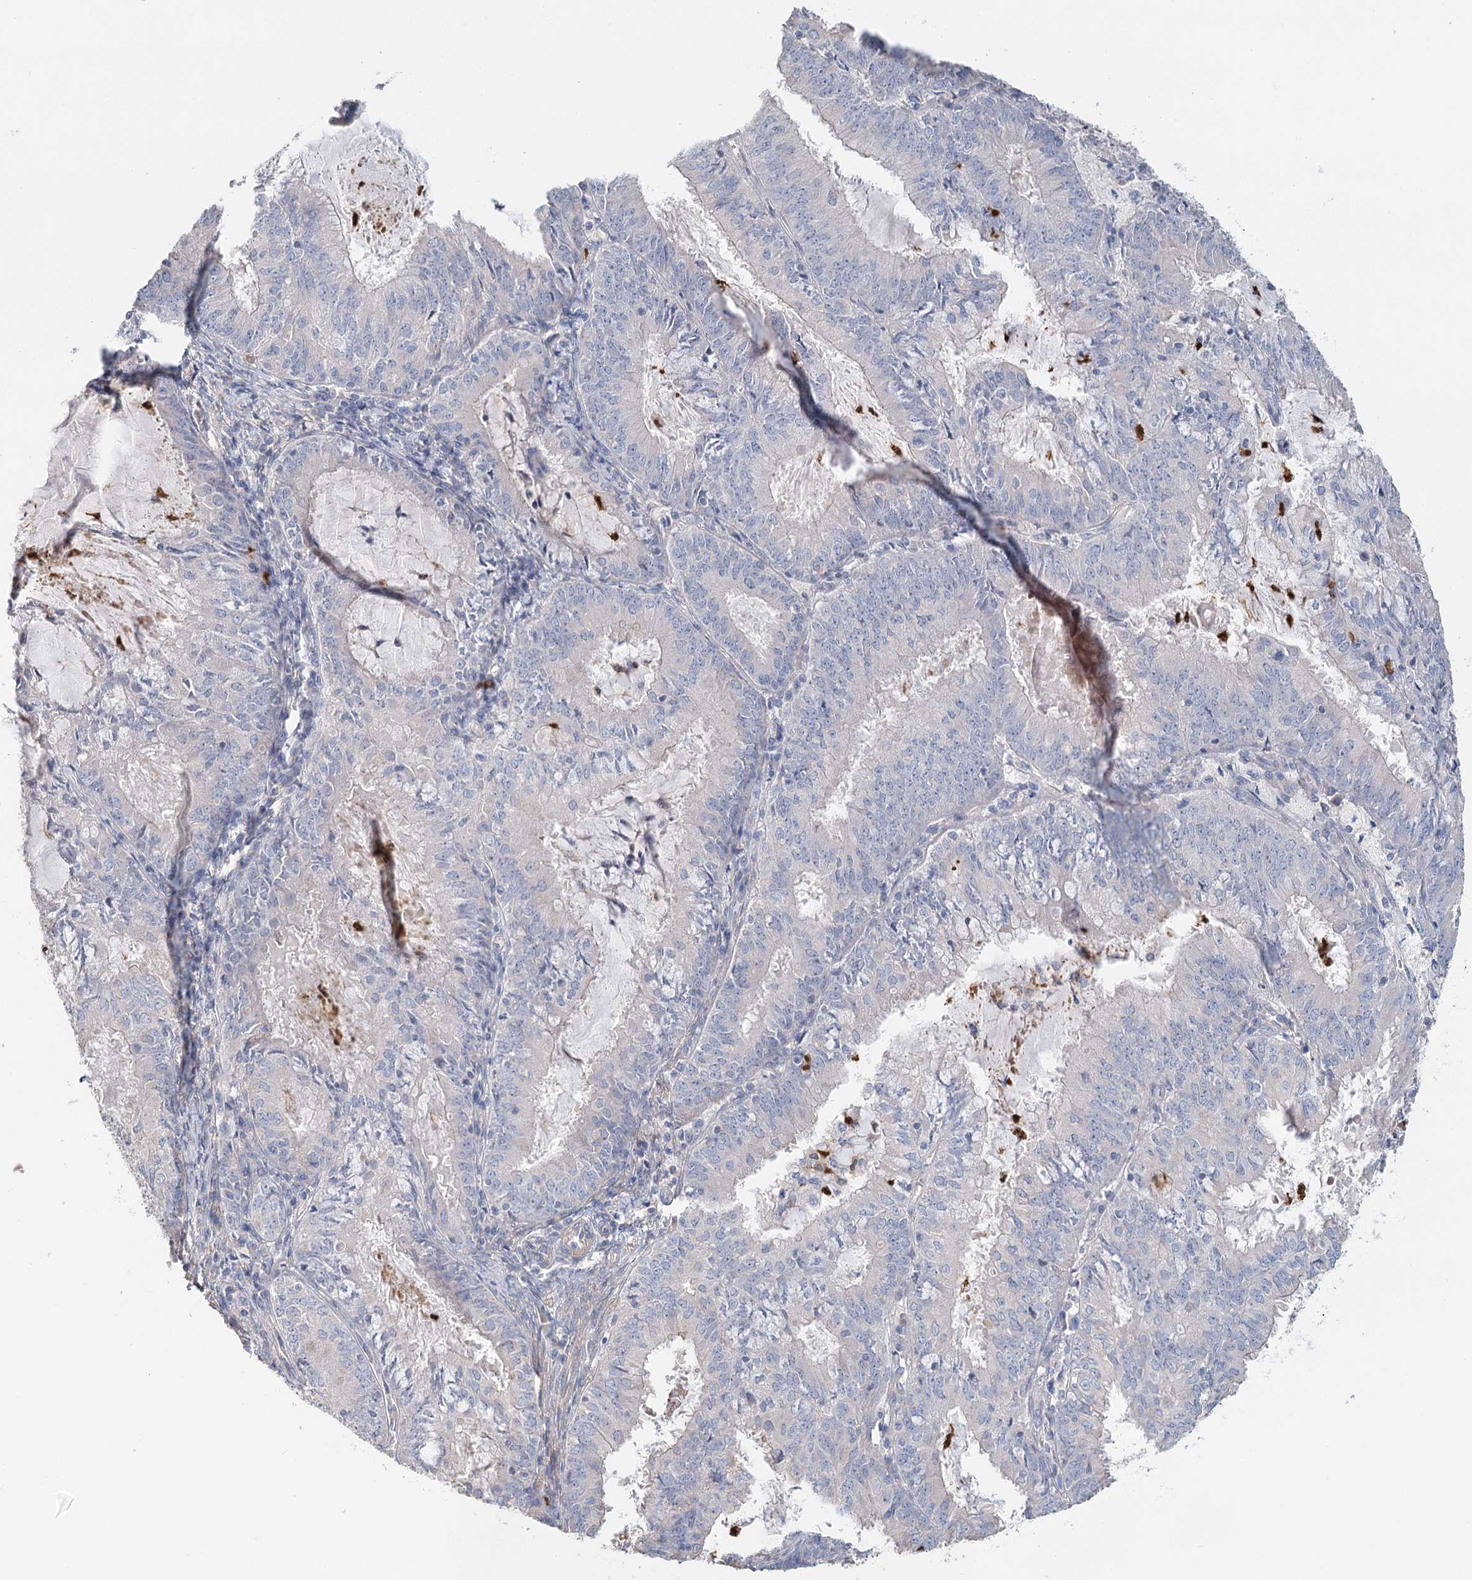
{"staining": {"intensity": "negative", "quantity": "none", "location": "none"}, "tissue": "endometrial cancer", "cell_type": "Tumor cells", "image_type": "cancer", "snomed": [{"axis": "morphology", "description": "Adenocarcinoma, NOS"}, {"axis": "topography", "description": "Endometrium"}], "caption": "IHC histopathology image of human endometrial cancer (adenocarcinoma) stained for a protein (brown), which shows no positivity in tumor cells.", "gene": "EPB41L5", "patient": {"sex": "female", "age": 57}}